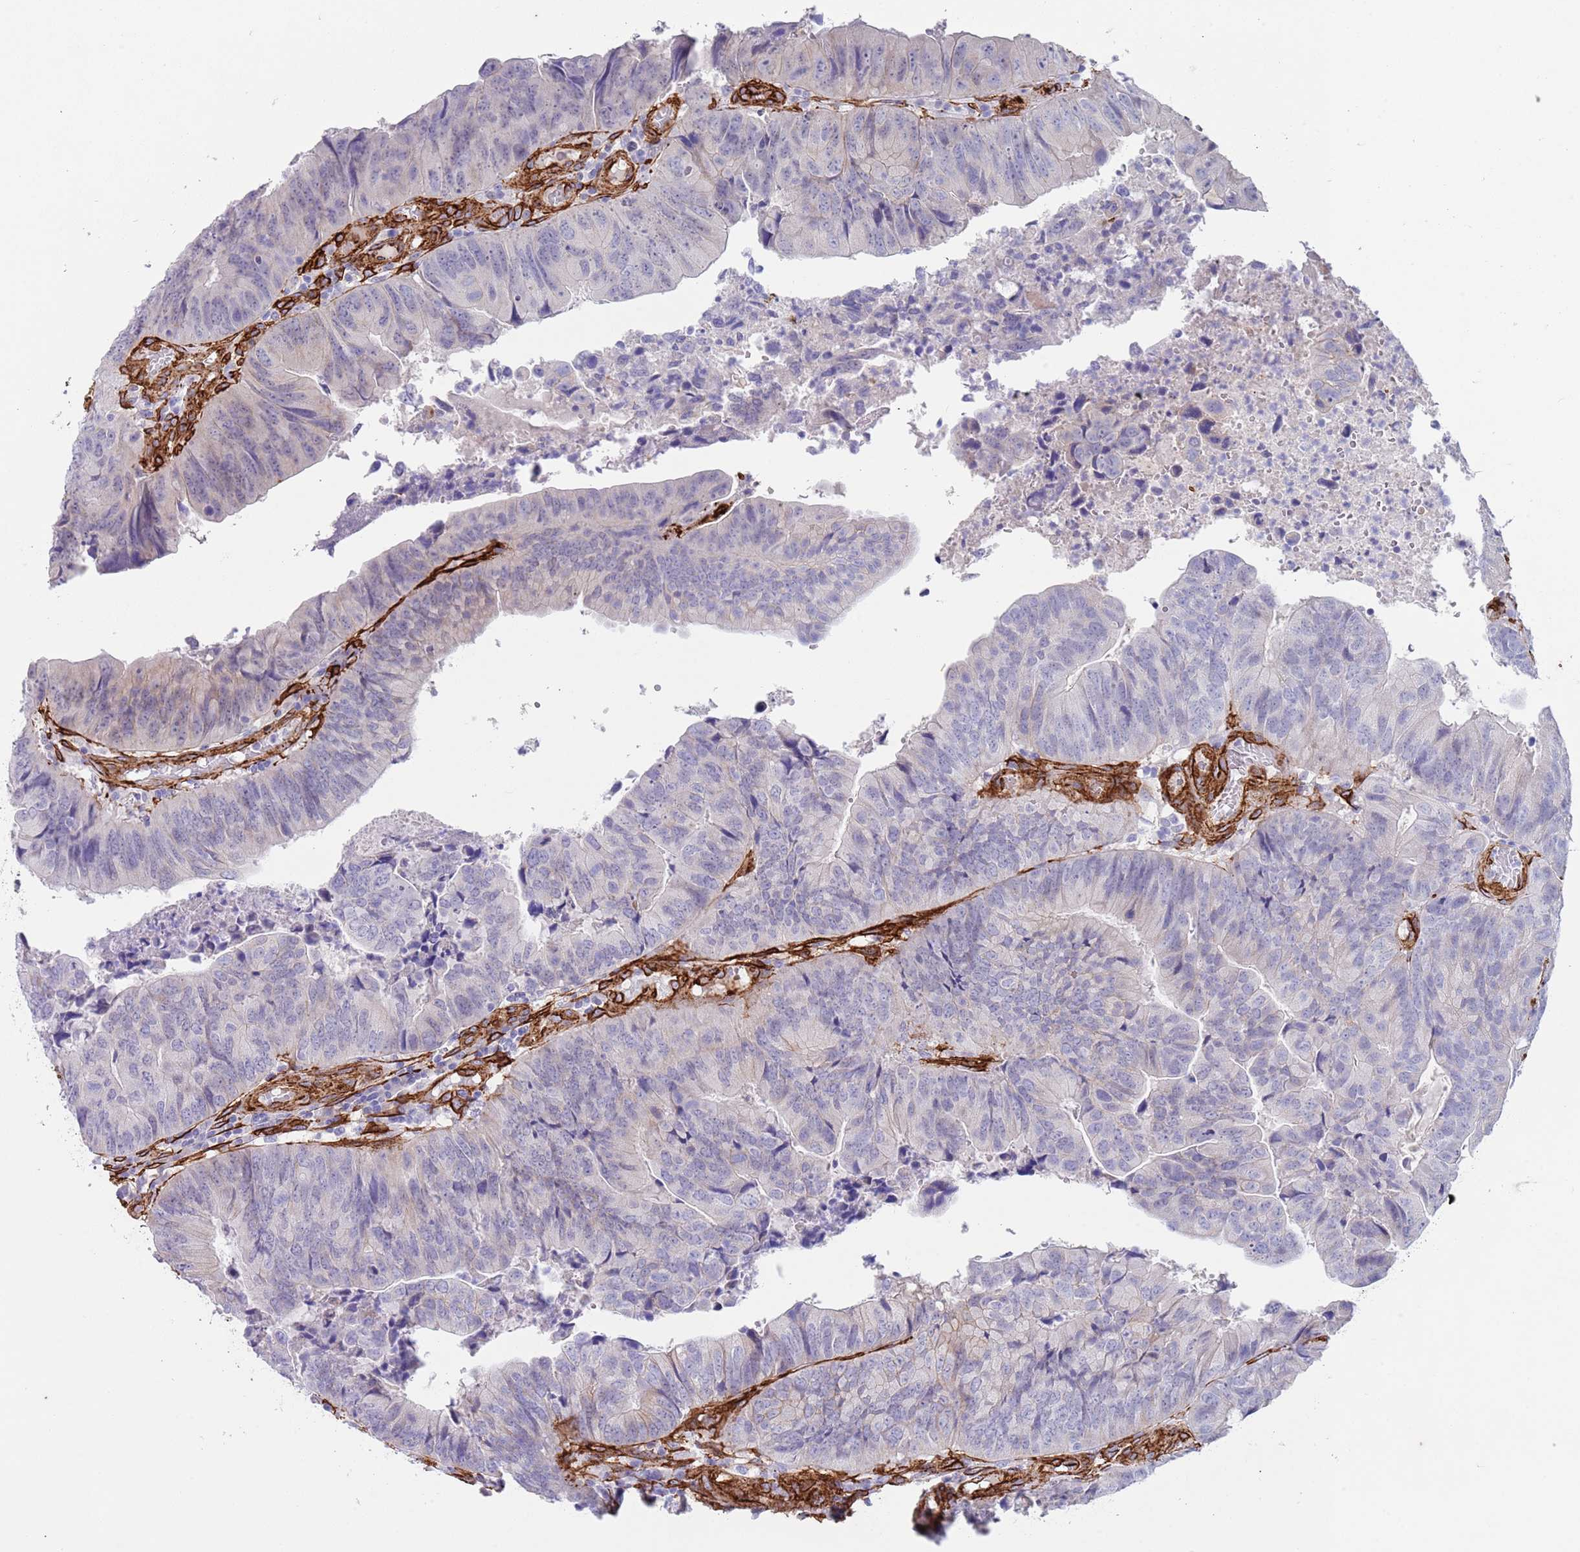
{"staining": {"intensity": "negative", "quantity": "none", "location": "none"}, "tissue": "colorectal cancer", "cell_type": "Tumor cells", "image_type": "cancer", "snomed": [{"axis": "morphology", "description": "Adenocarcinoma, NOS"}, {"axis": "topography", "description": "Colon"}], "caption": "Tumor cells show no significant protein expression in colorectal cancer. (DAB IHC, high magnification).", "gene": "CAV2", "patient": {"sex": "female", "age": 67}}